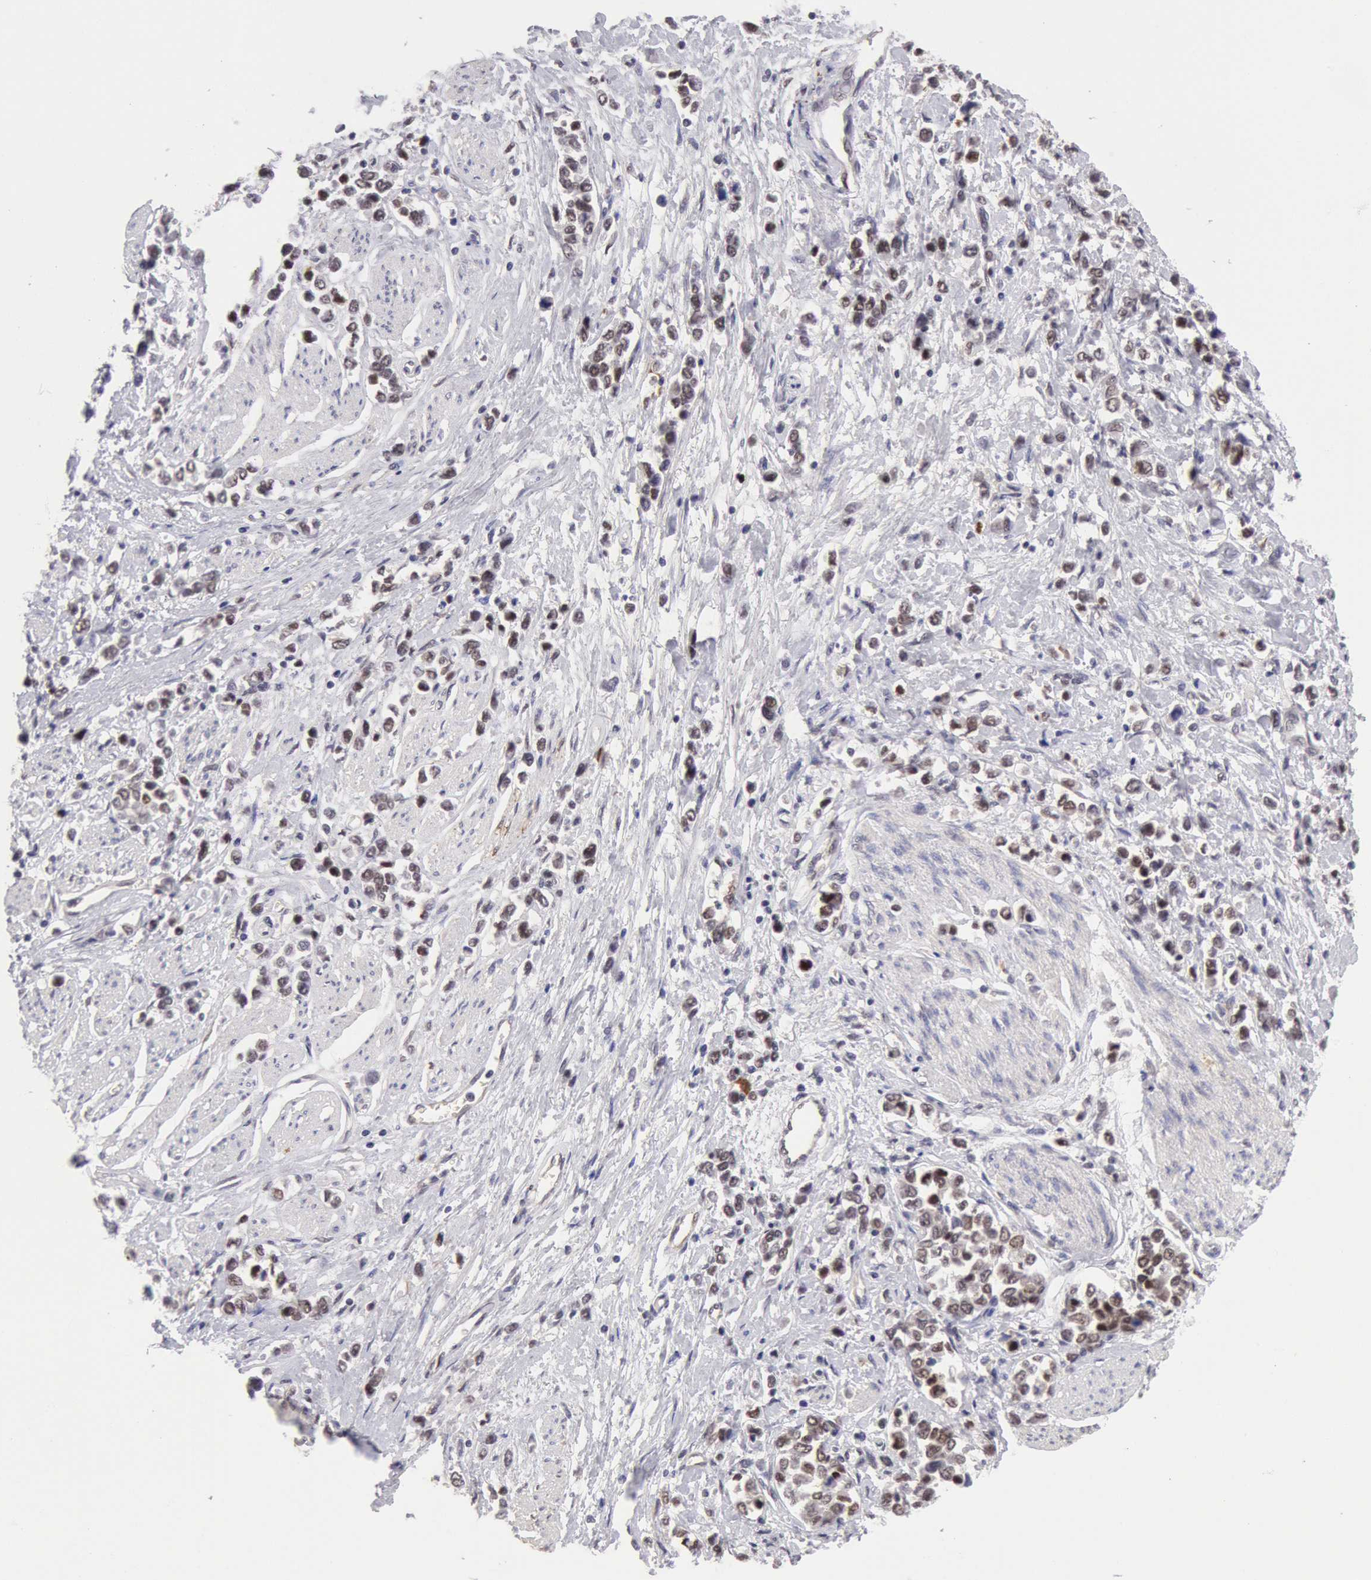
{"staining": {"intensity": "weak", "quantity": "25%-75%", "location": "nuclear"}, "tissue": "stomach cancer", "cell_type": "Tumor cells", "image_type": "cancer", "snomed": [{"axis": "morphology", "description": "Adenocarcinoma, NOS"}, {"axis": "topography", "description": "Stomach, upper"}], "caption": "Weak nuclear protein expression is appreciated in approximately 25%-75% of tumor cells in stomach cancer (adenocarcinoma).", "gene": "CDKN2B", "patient": {"sex": "male", "age": 76}}